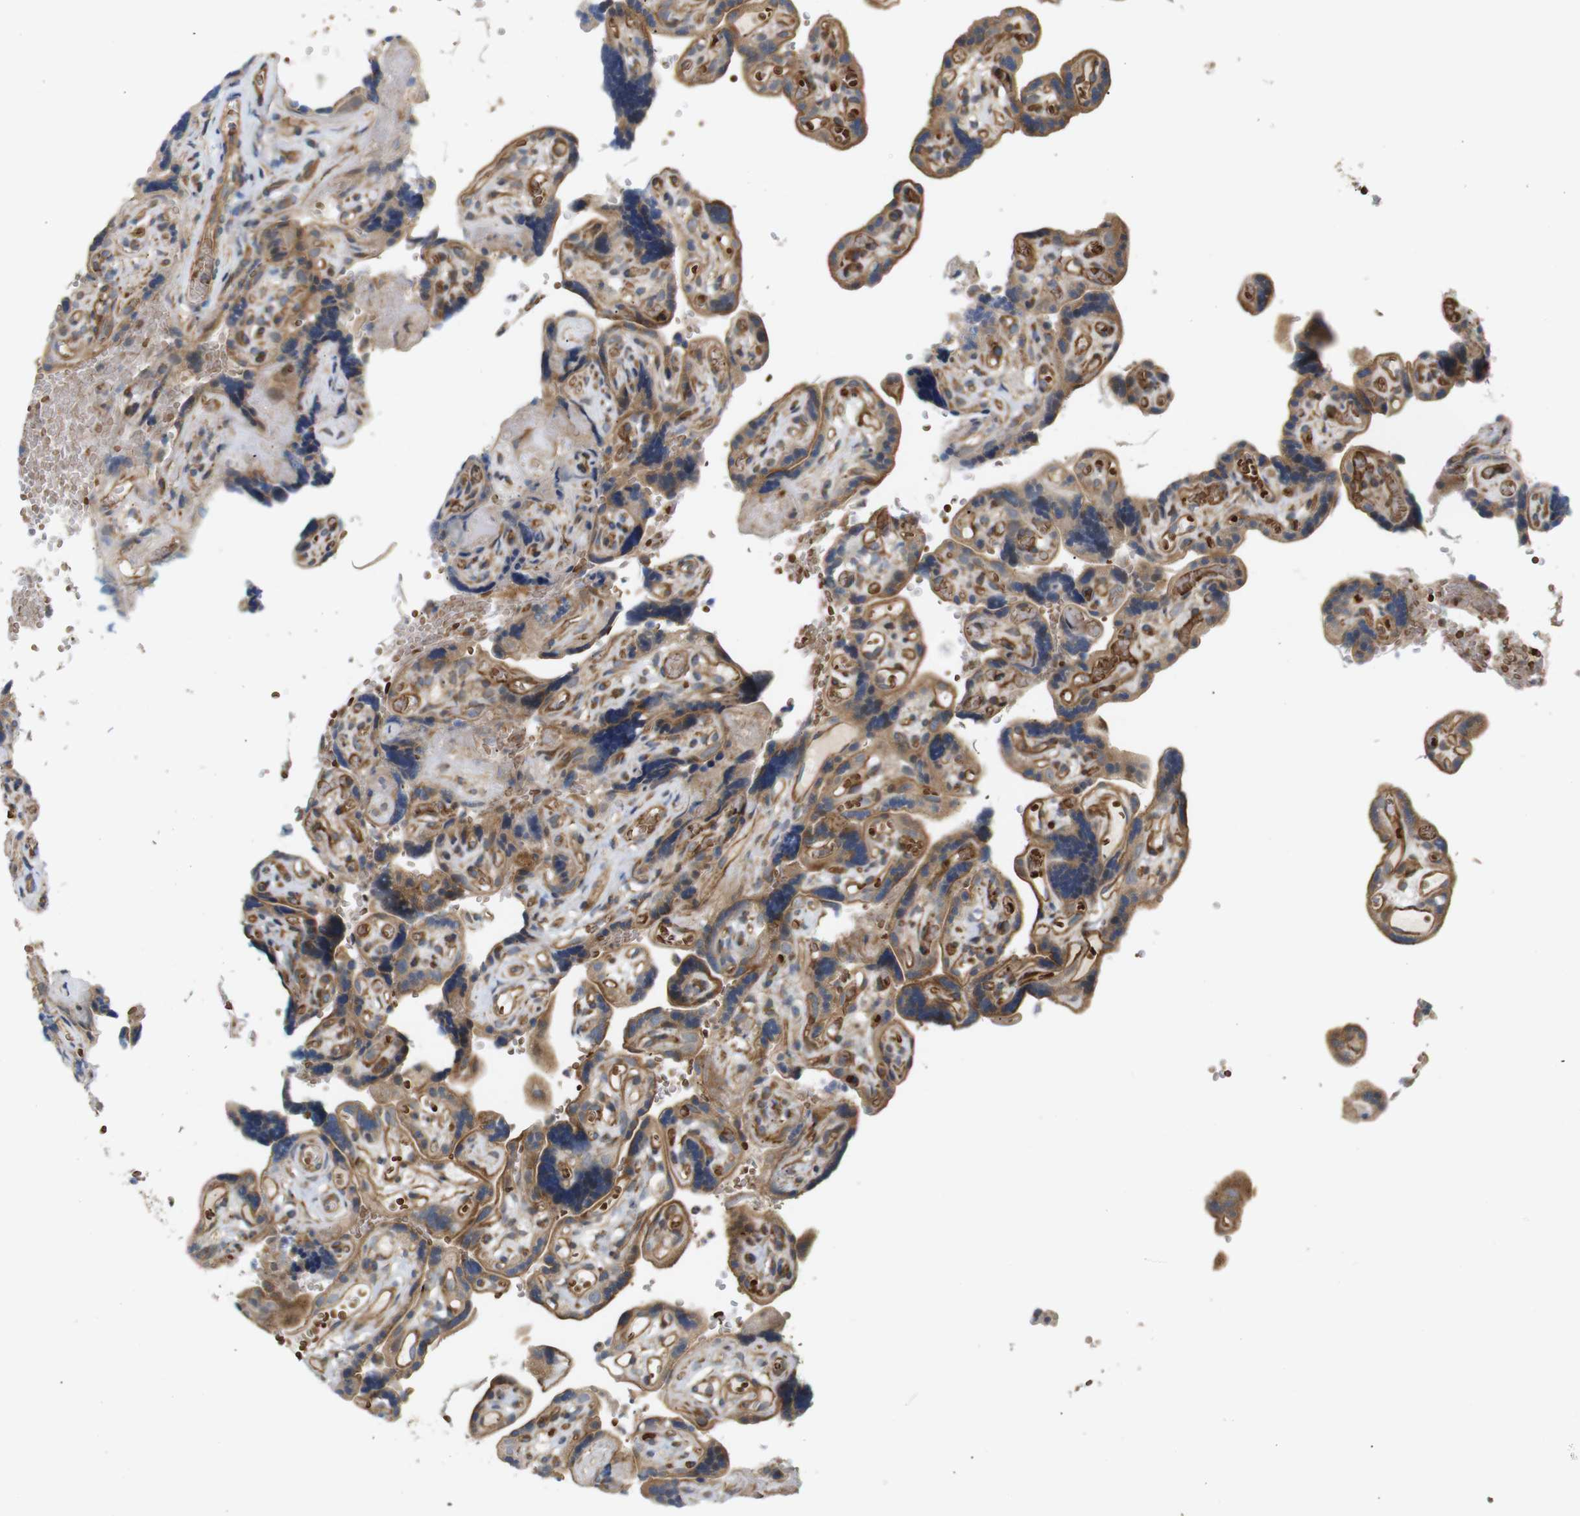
{"staining": {"intensity": "moderate", "quantity": ">75%", "location": "cytoplasmic/membranous"}, "tissue": "placenta", "cell_type": "Decidual cells", "image_type": "normal", "snomed": [{"axis": "morphology", "description": "Normal tissue, NOS"}, {"axis": "topography", "description": "Placenta"}], "caption": "This micrograph exhibits IHC staining of unremarkable placenta, with medium moderate cytoplasmic/membranous expression in approximately >75% of decidual cells.", "gene": "RPTOR", "patient": {"sex": "female", "age": 30}}